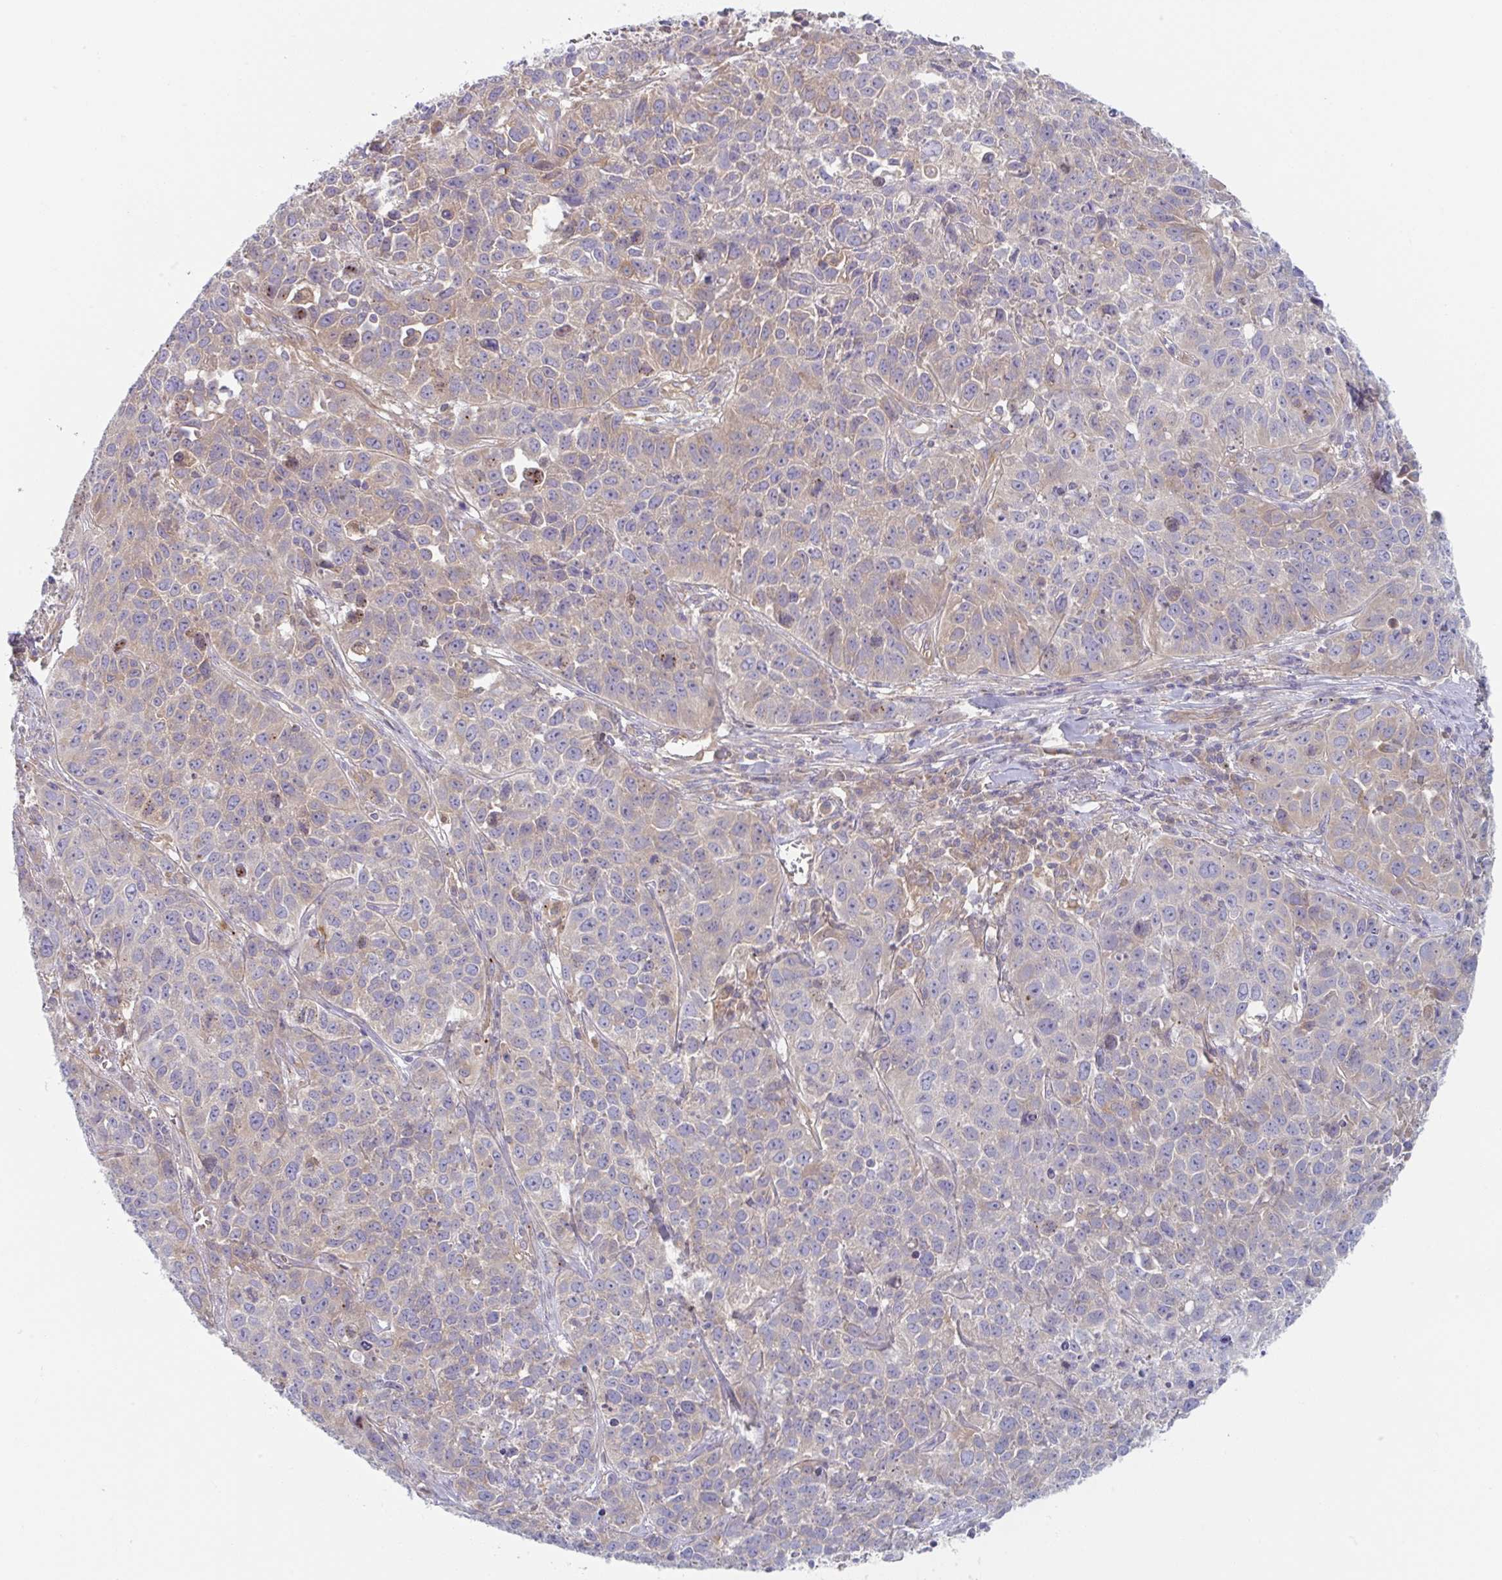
{"staining": {"intensity": "weak", "quantity": "25%-75%", "location": "cytoplasmic/membranous"}, "tissue": "lung cancer", "cell_type": "Tumor cells", "image_type": "cancer", "snomed": [{"axis": "morphology", "description": "Squamous cell carcinoma, NOS"}, {"axis": "topography", "description": "Lung"}], "caption": "Brown immunohistochemical staining in human lung cancer exhibits weak cytoplasmic/membranous expression in approximately 25%-75% of tumor cells. (DAB IHC, brown staining for protein, blue staining for nuclei).", "gene": "AMPD2", "patient": {"sex": "male", "age": 76}}